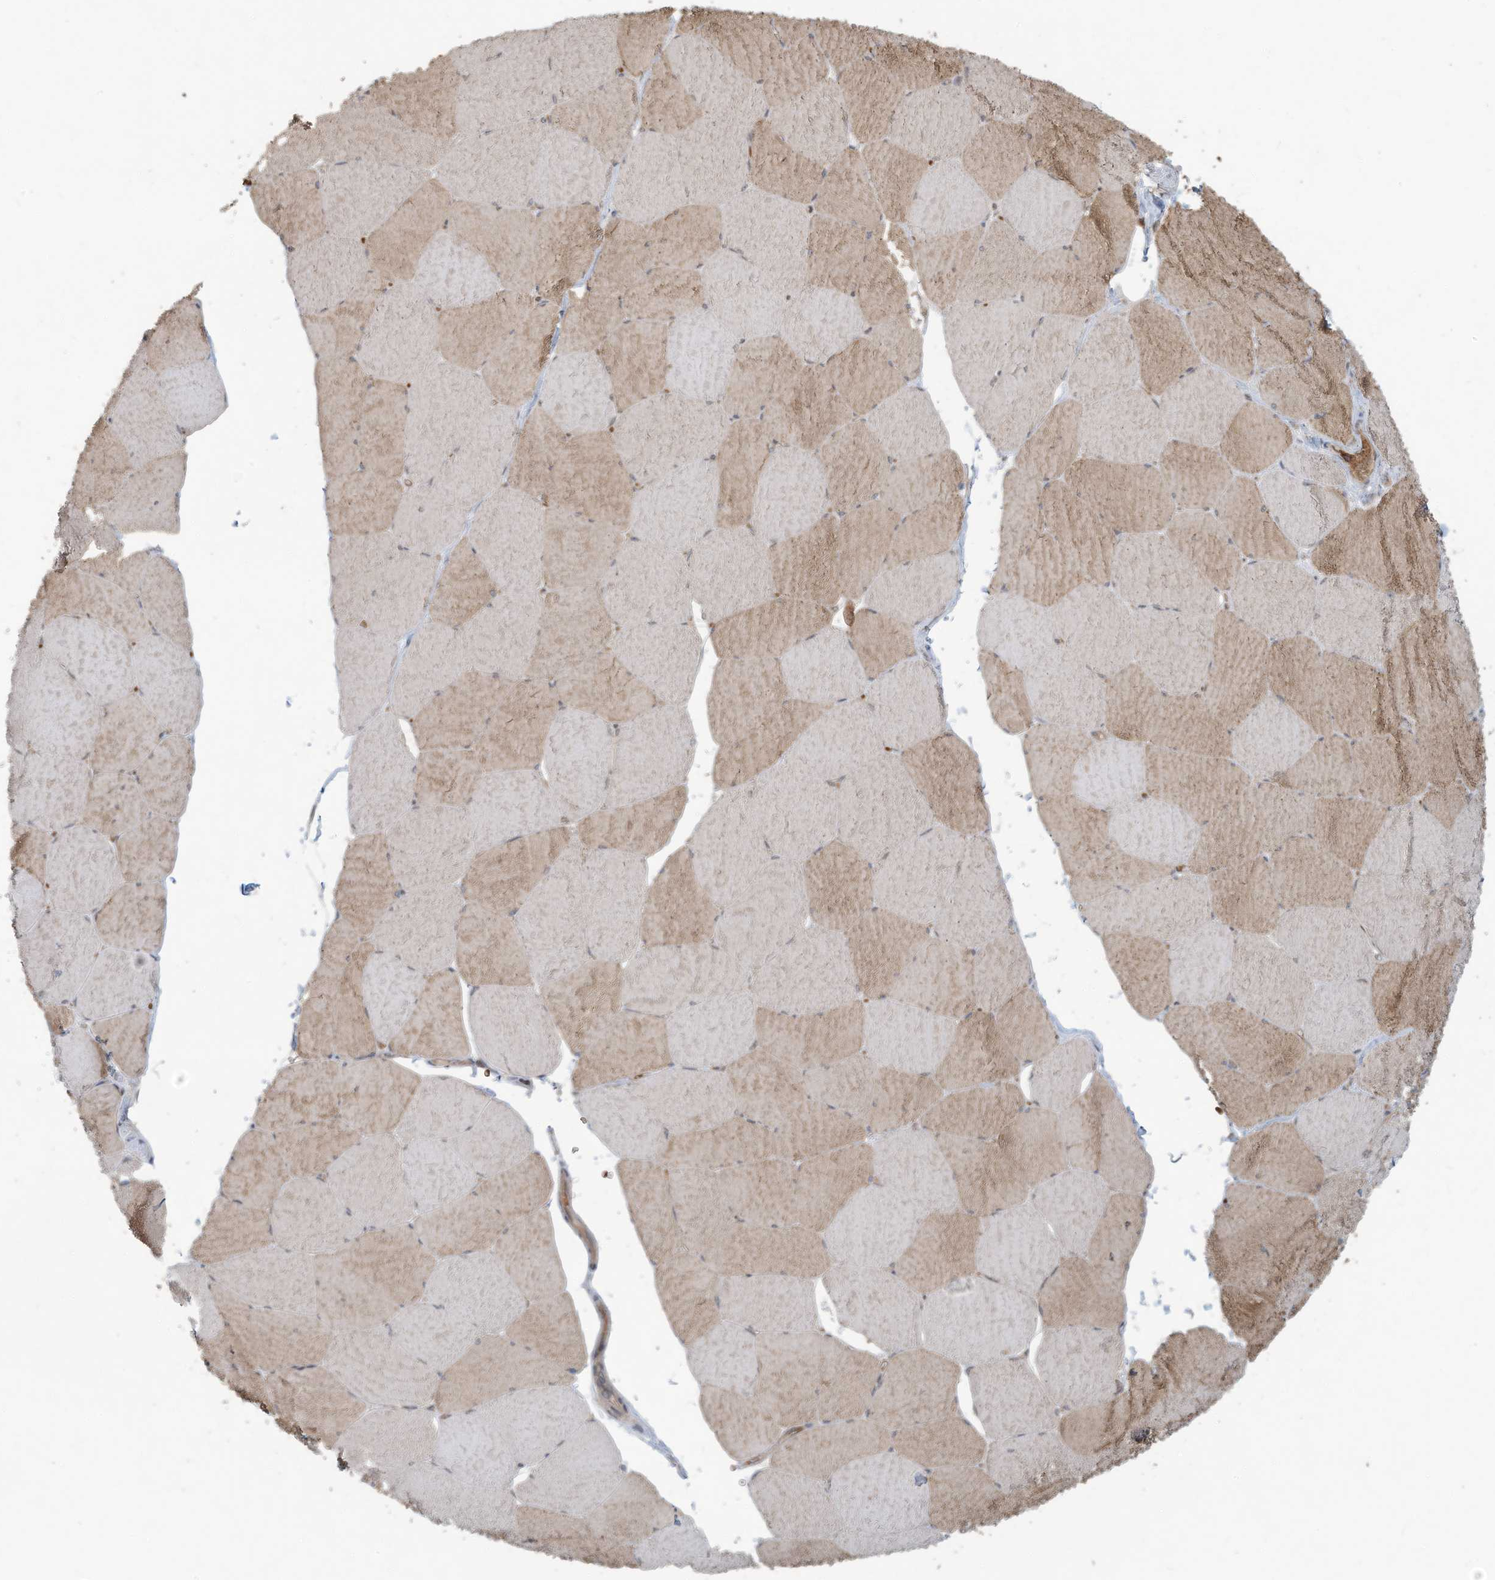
{"staining": {"intensity": "moderate", "quantity": "25%-75%", "location": "cytoplasmic/membranous"}, "tissue": "skeletal muscle", "cell_type": "Myocytes", "image_type": "normal", "snomed": [{"axis": "morphology", "description": "Normal tissue, NOS"}, {"axis": "topography", "description": "Skeletal muscle"}, {"axis": "topography", "description": "Head-Neck"}], "caption": "High-power microscopy captured an immunohistochemistry (IHC) micrograph of unremarkable skeletal muscle, revealing moderate cytoplasmic/membranous expression in about 25%-75% of myocytes.", "gene": "ERI2", "patient": {"sex": "male", "age": 66}}